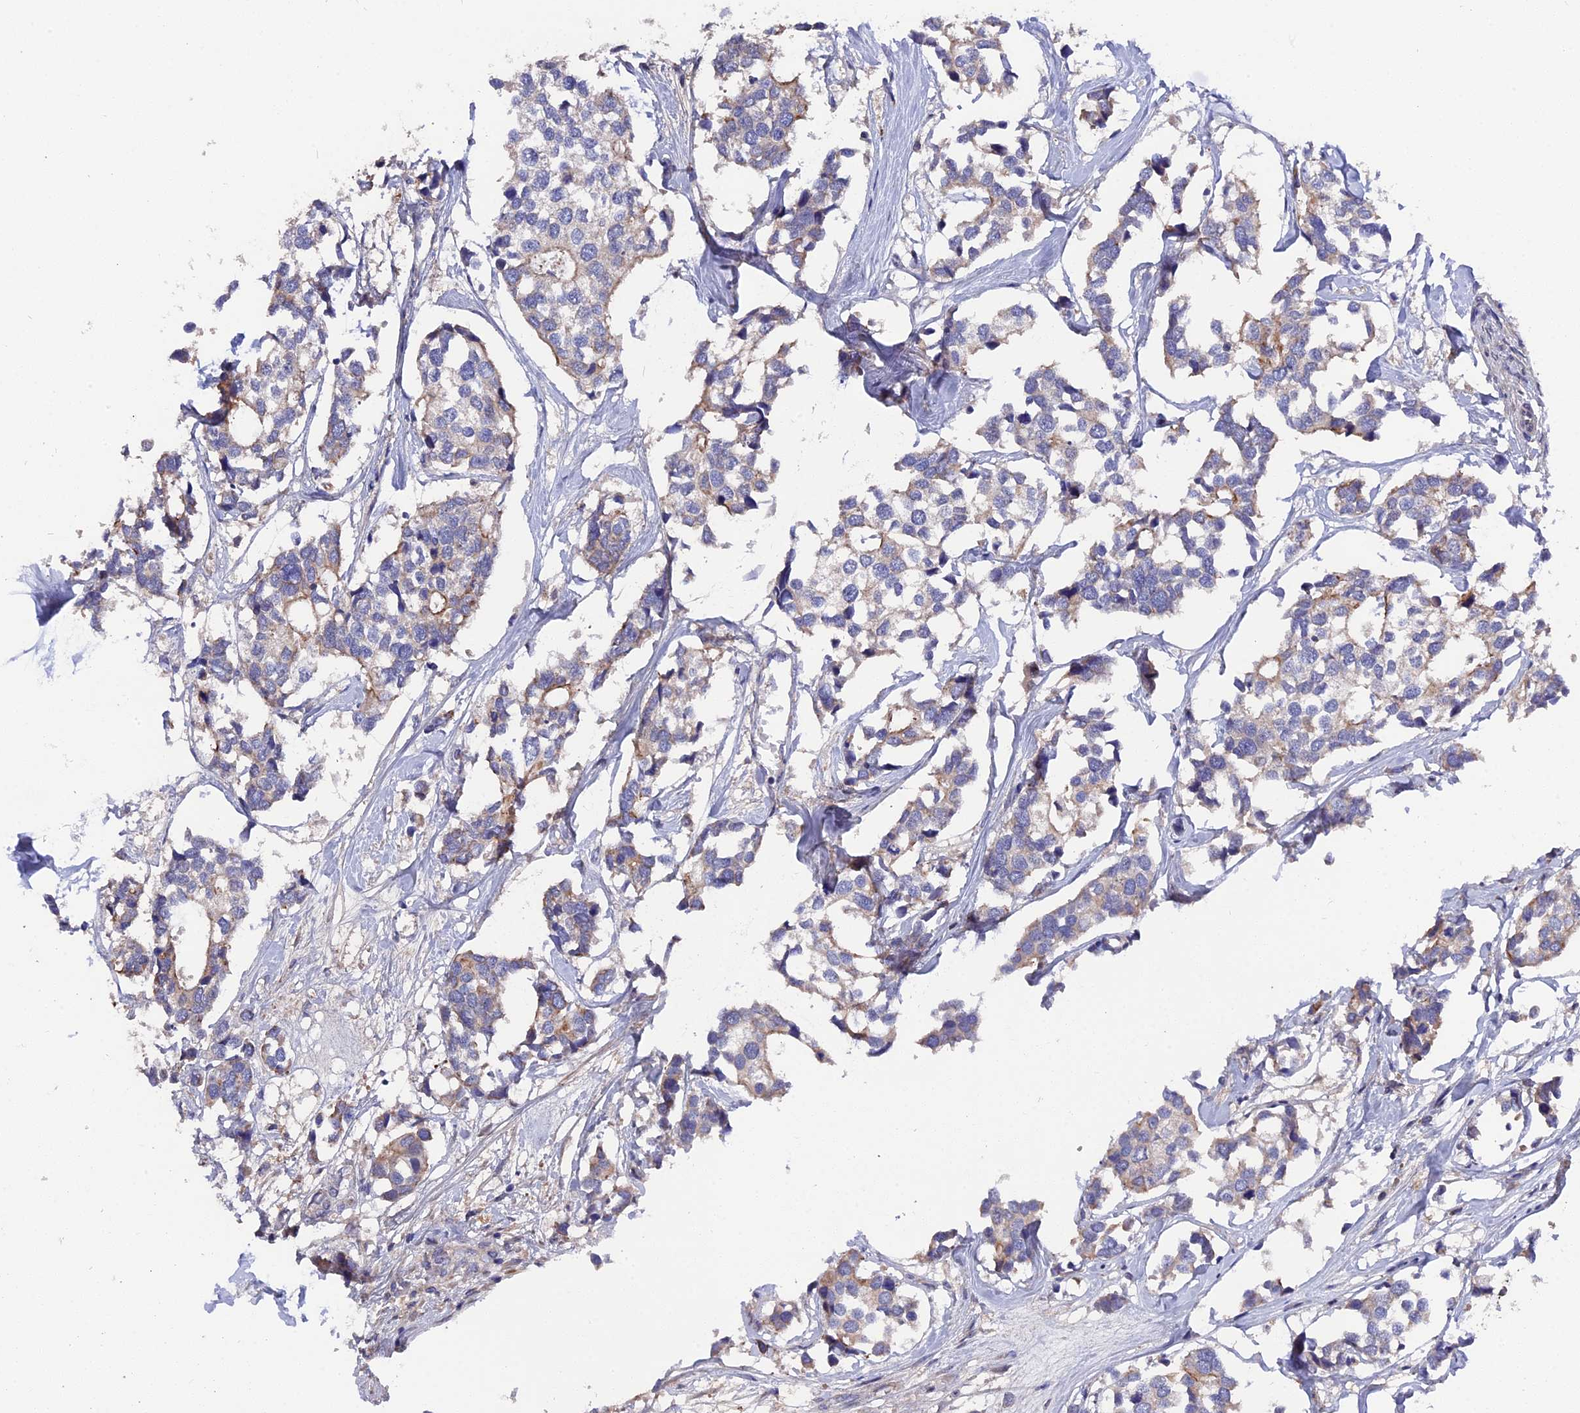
{"staining": {"intensity": "weak", "quantity": "<25%", "location": "cytoplasmic/membranous"}, "tissue": "breast cancer", "cell_type": "Tumor cells", "image_type": "cancer", "snomed": [{"axis": "morphology", "description": "Duct carcinoma"}, {"axis": "topography", "description": "Breast"}], "caption": "Tumor cells are negative for brown protein staining in breast infiltrating ductal carcinoma.", "gene": "ZCCHC2", "patient": {"sex": "female", "age": 83}}